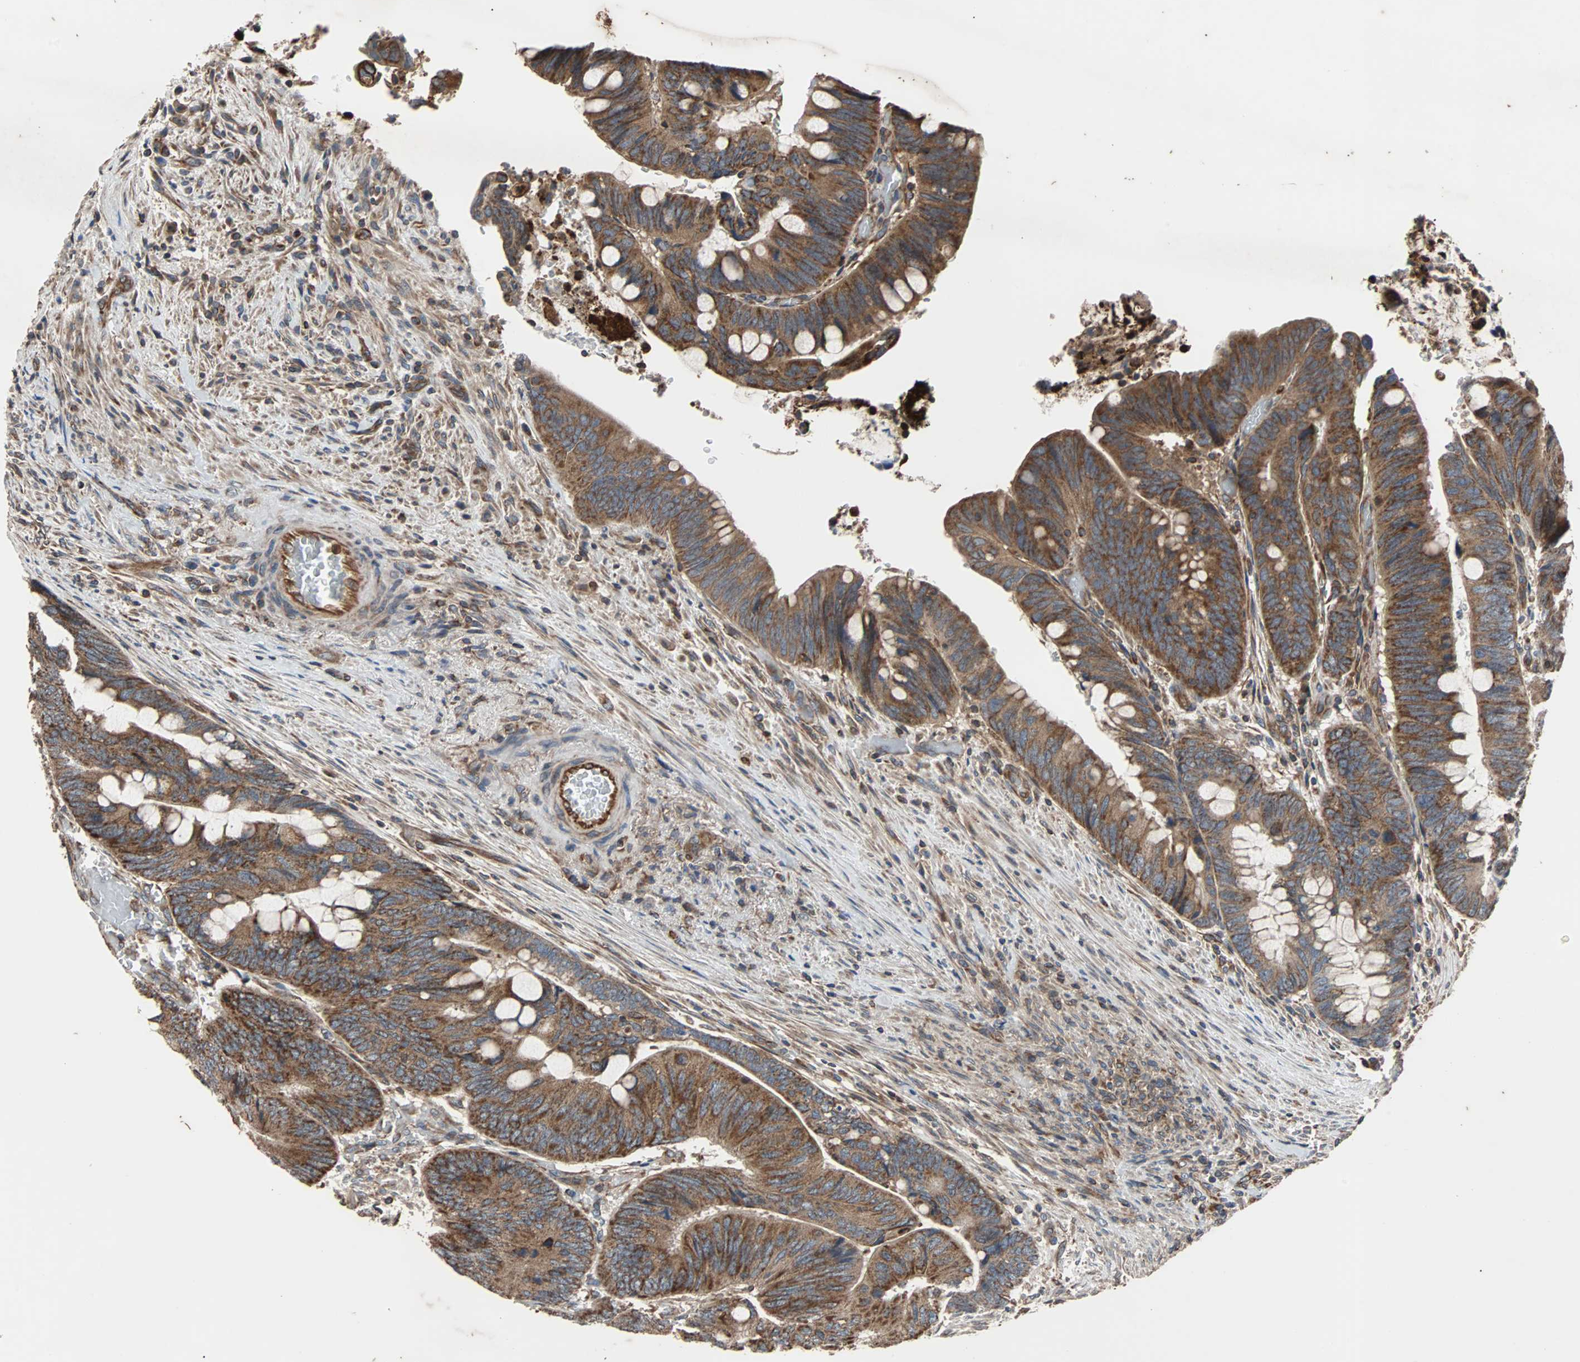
{"staining": {"intensity": "moderate", "quantity": ">75%", "location": "cytoplasmic/membranous"}, "tissue": "colorectal cancer", "cell_type": "Tumor cells", "image_type": "cancer", "snomed": [{"axis": "morphology", "description": "Normal tissue, NOS"}, {"axis": "morphology", "description": "Adenocarcinoma, NOS"}, {"axis": "topography", "description": "Rectum"}, {"axis": "topography", "description": "Peripheral nerve tissue"}], "caption": "Immunohistochemical staining of human colorectal adenocarcinoma reveals medium levels of moderate cytoplasmic/membranous staining in approximately >75% of tumor cells.", "gene": "ACTR3", "patient": {"sex": "male", "age": 92}}